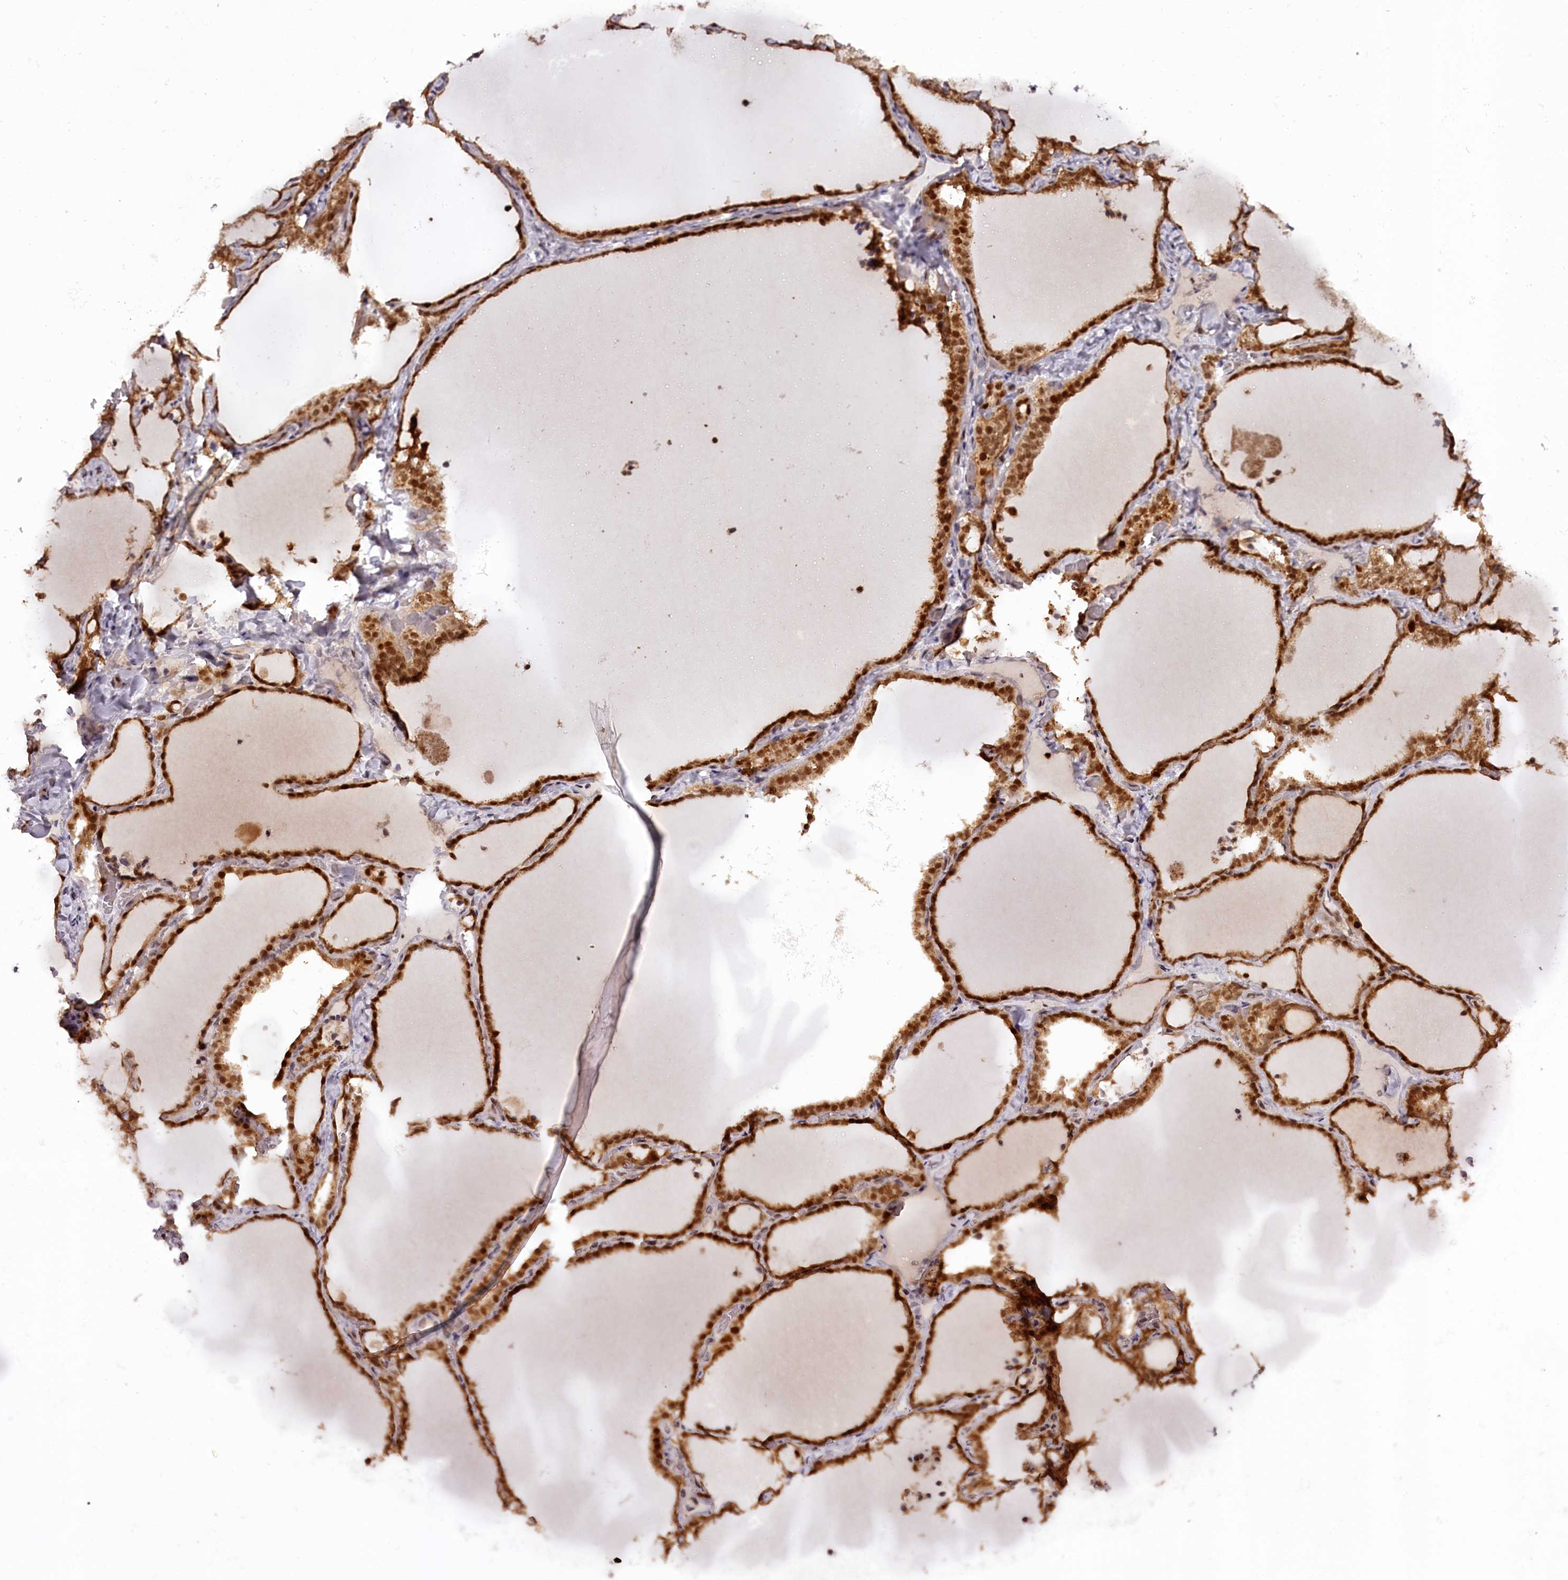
{"staining": {"intensity": "strong", "quantity": ">75%", "location": "cytoplasmic/membranous,nuclear"}, "tissue": "thyroid gland", "cell_type": "Glandular cells", "image_type": "normal", "snomed": [{"axis": "morphology", "description": "Normal tissue, NOS"}, {"axis": "topography", "description": "Thyroid gland"}], "caption": "Immunohistochemical staining of normal thyroid gland reveals strong cytoplasmic/membranous,nuclear protein positivity in approximately >75% of glandular cells.", "gene": "THYN1", "patient": {"sex": "female", "age": 22}}